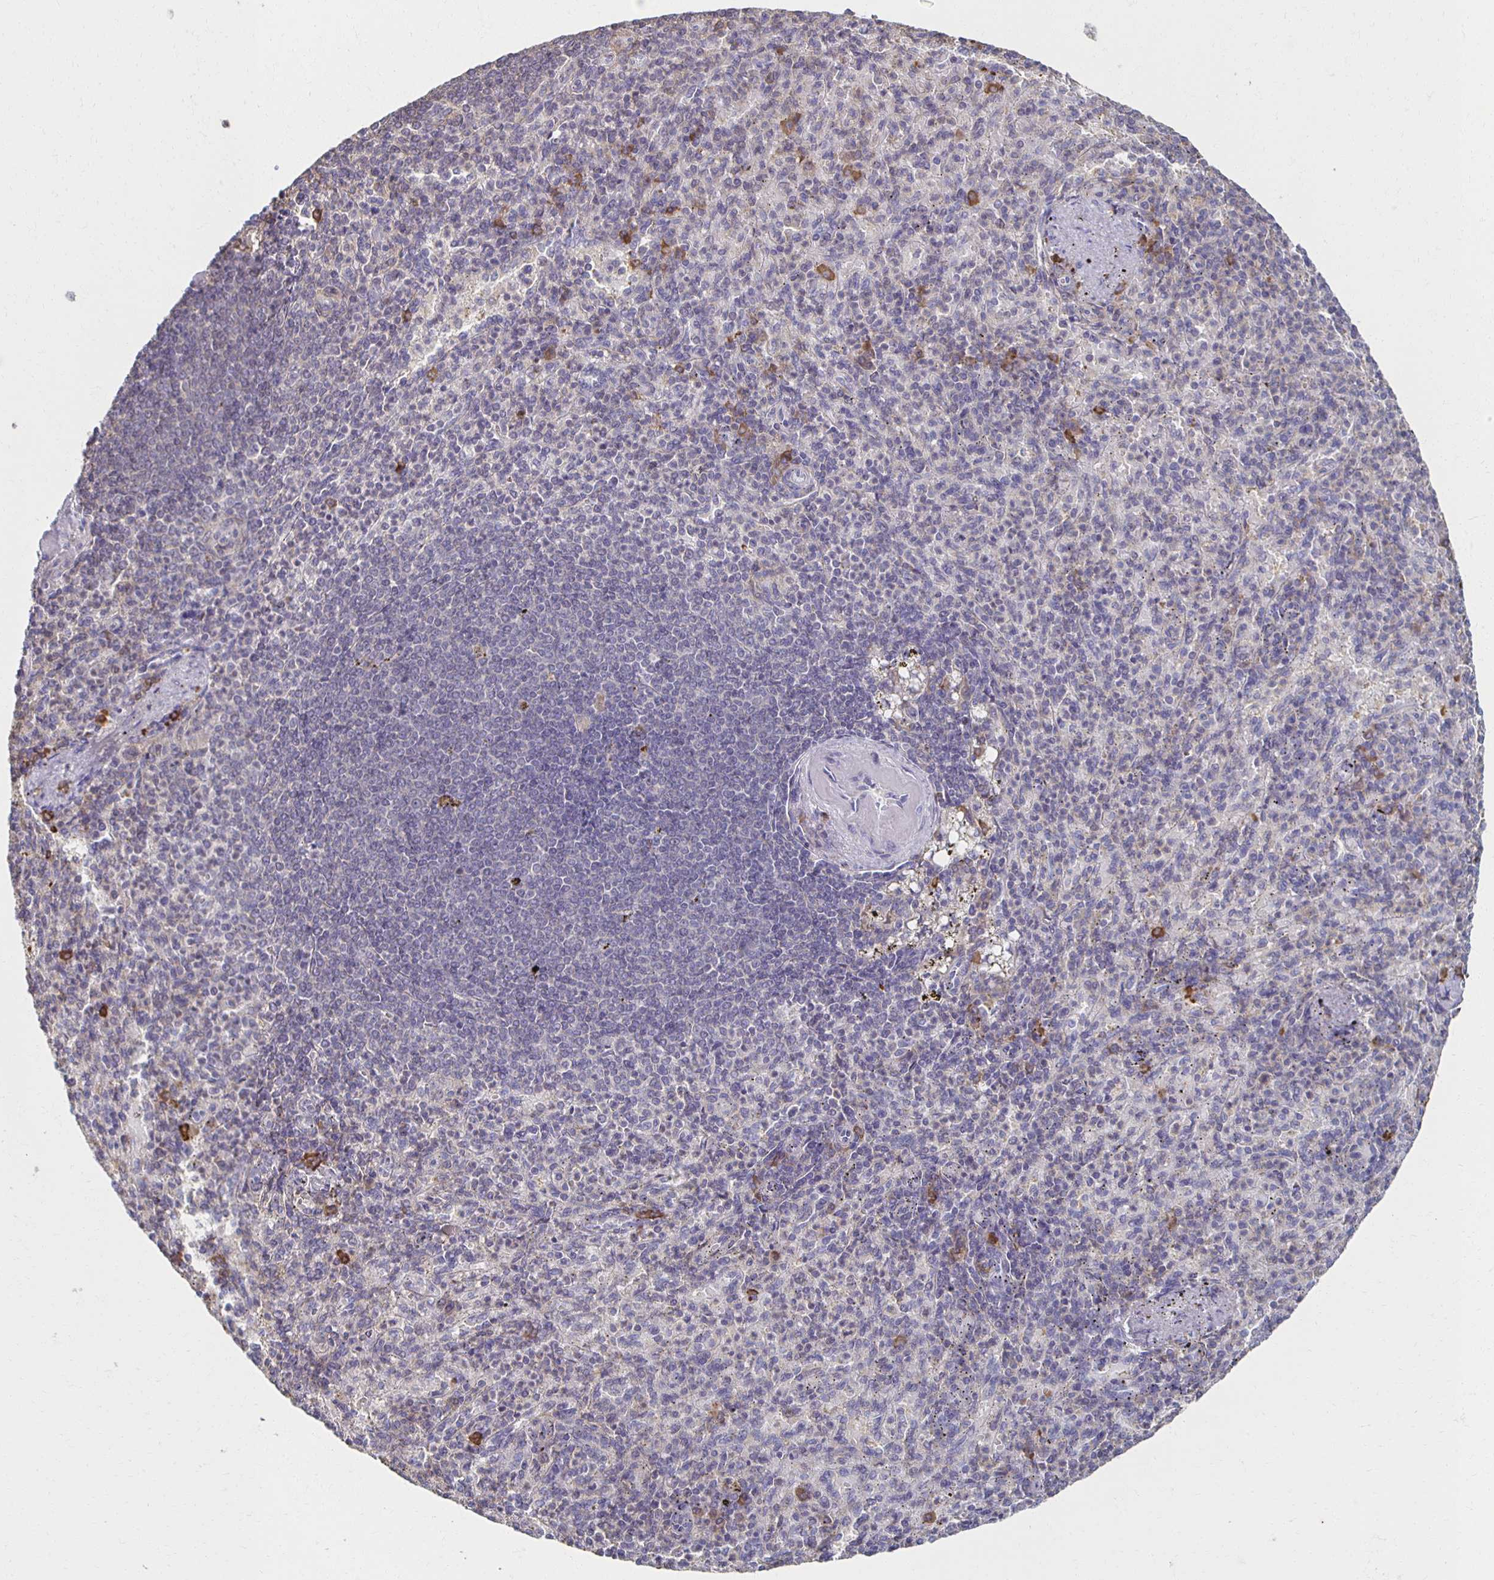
{"staining": {"intensity": "negative", "quantity": "none", "location": "none"}, "tissue": "spleen", "cell_type": "Cells in red pulp", "image_type": "normal", "snomed": [{"axis": "morphology", "description": "Normal tissue, NOS"}, {"axis": "topography", "description": "Spleen"}], "caption": "The photomicrograph shows no significant staining in cells in red pulp of spleen.", "gene": "ZNF692", "patient": {"sex": "female", "age": 74}}